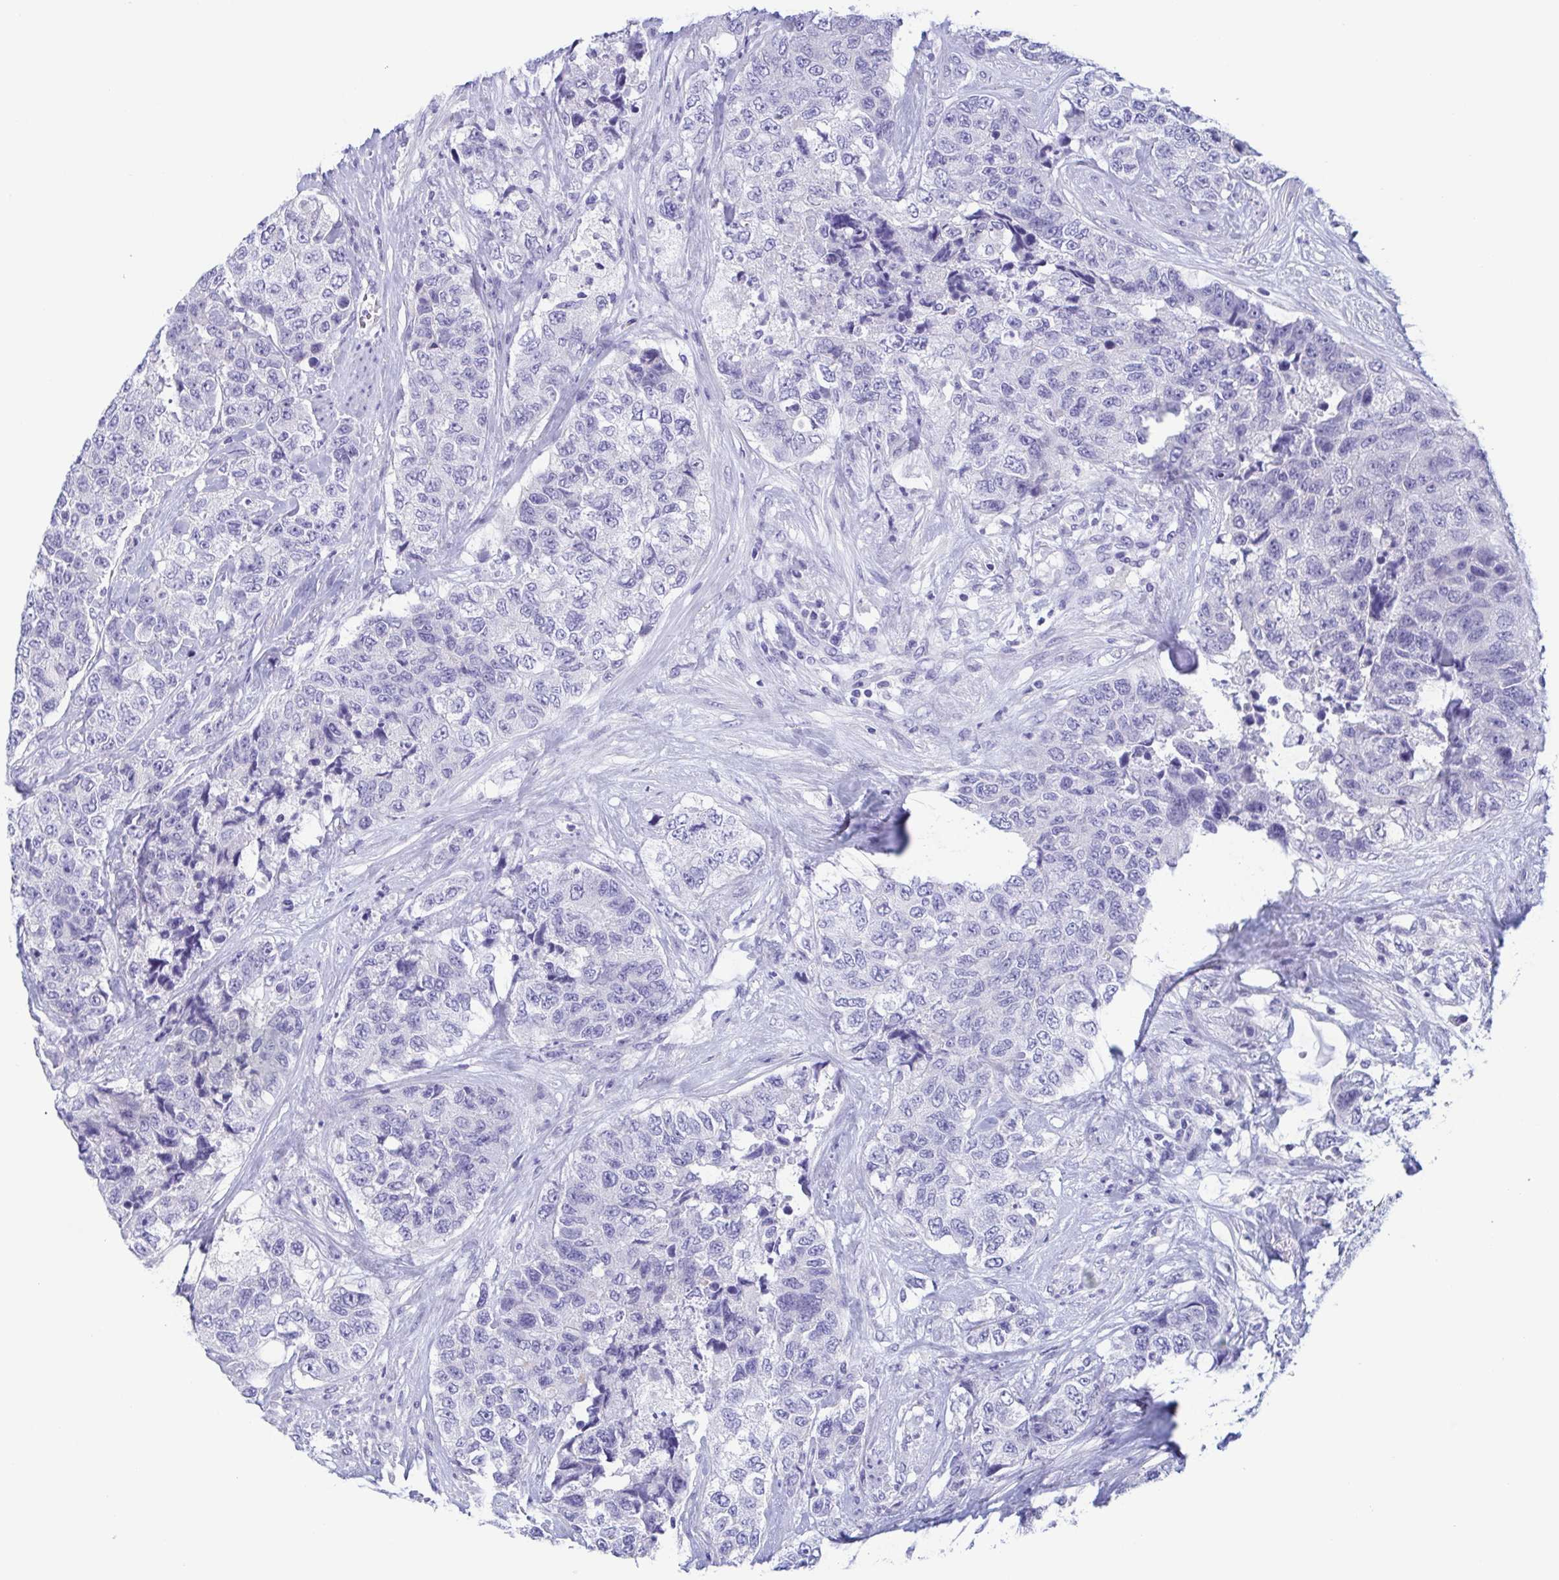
{"staining": {"intensity": "negative", "quantity": "none", "location": "none"}, "tissue": "urothelial cancer", "cell_type": "Tumor cells", "image_type": "cancer", "snomed": [{"axis": "morphology", "description": "Urothelial carcinoma, High grade"}, {"axis": "topography", "description": "Urinary bladder"}], "caption": "Immunohistochemistry of human urothelial cancer displays no staining in tumor cells. (DAB IHC, high magnification).", "gene": "TREH", "patient": {"sex": "female", "age": 78}}